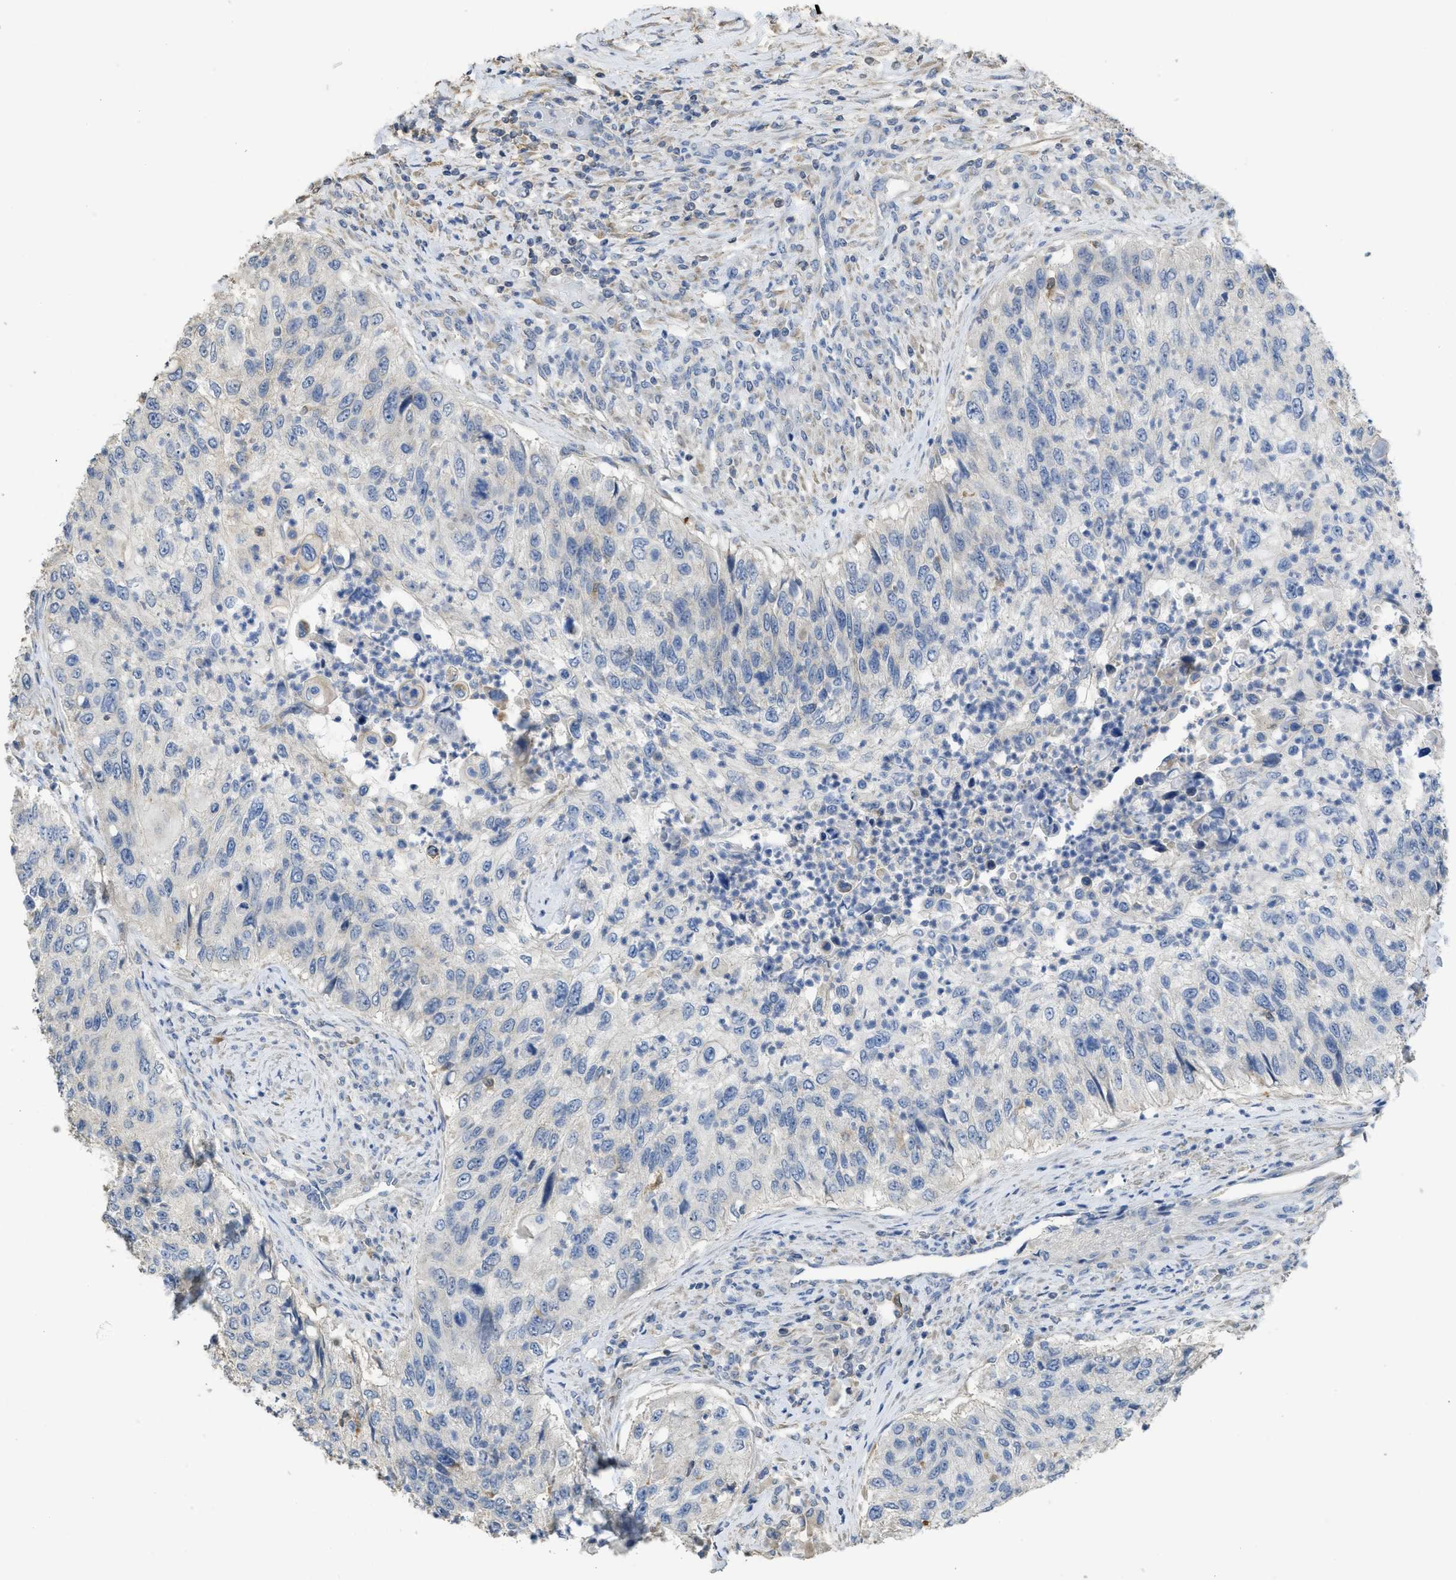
{"staining": {"intensity": "negative", "quantity": "none", "location": "none"}, "tissue": "urothelial cancer", "cell_type": "Tumor cells", "image_type": "cancer", "snomed": [{"axis": "morphology", "description": "Urothelial carcinoma, High grade"}, {"axis": "topography", "description": "Urinary bladder"}], "caption": "A histopathology image of high-grade urothelial carcinoma stained for a protein shows no brown staining in tumor cells.", "gene": "SFXN2", "patient": {"sex": "female", "age": 60}}